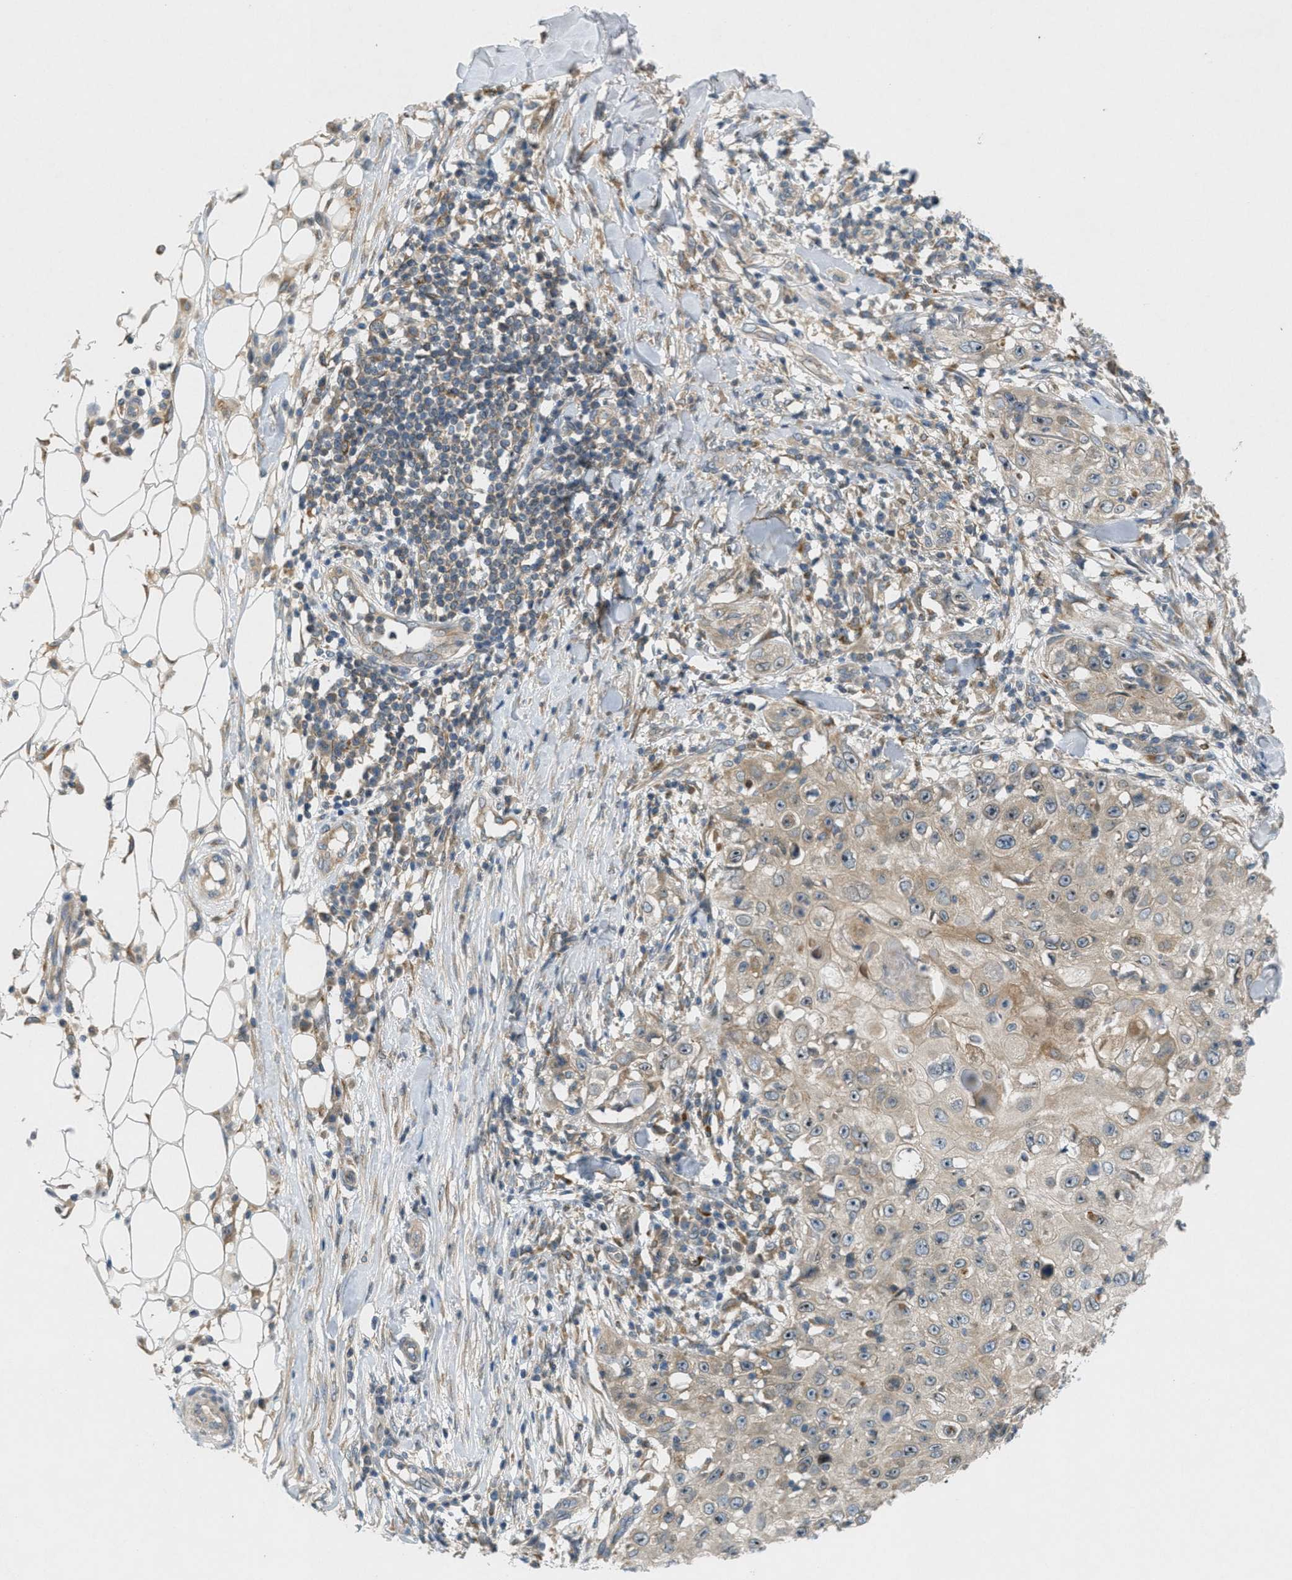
{"staining": {"intensity": "moderate", "quantity": "25%-75%", "location": "cytoplasmic/membranous,nuclear"}, "tissue": "skin cancer", "cell_type": "Tumor cells", "image_type": "cancer", "snomed": [{"axis": "morphology", "description": "Squamous cell carcinoma, NOS"}, {"axis": "topography", "description": "Skin"}], "caption": "IHC (DAB) staining of skin squamous cell carcinoma reveals moderate cytoplasmic/membranous and nuclear protein positivity in approximately 25%-75% of tumor cells. (IHC, brightfield microscopy, high magnification).", "gene": "SIGMAR1", "patient": {"sex": "male", "age": 86}}